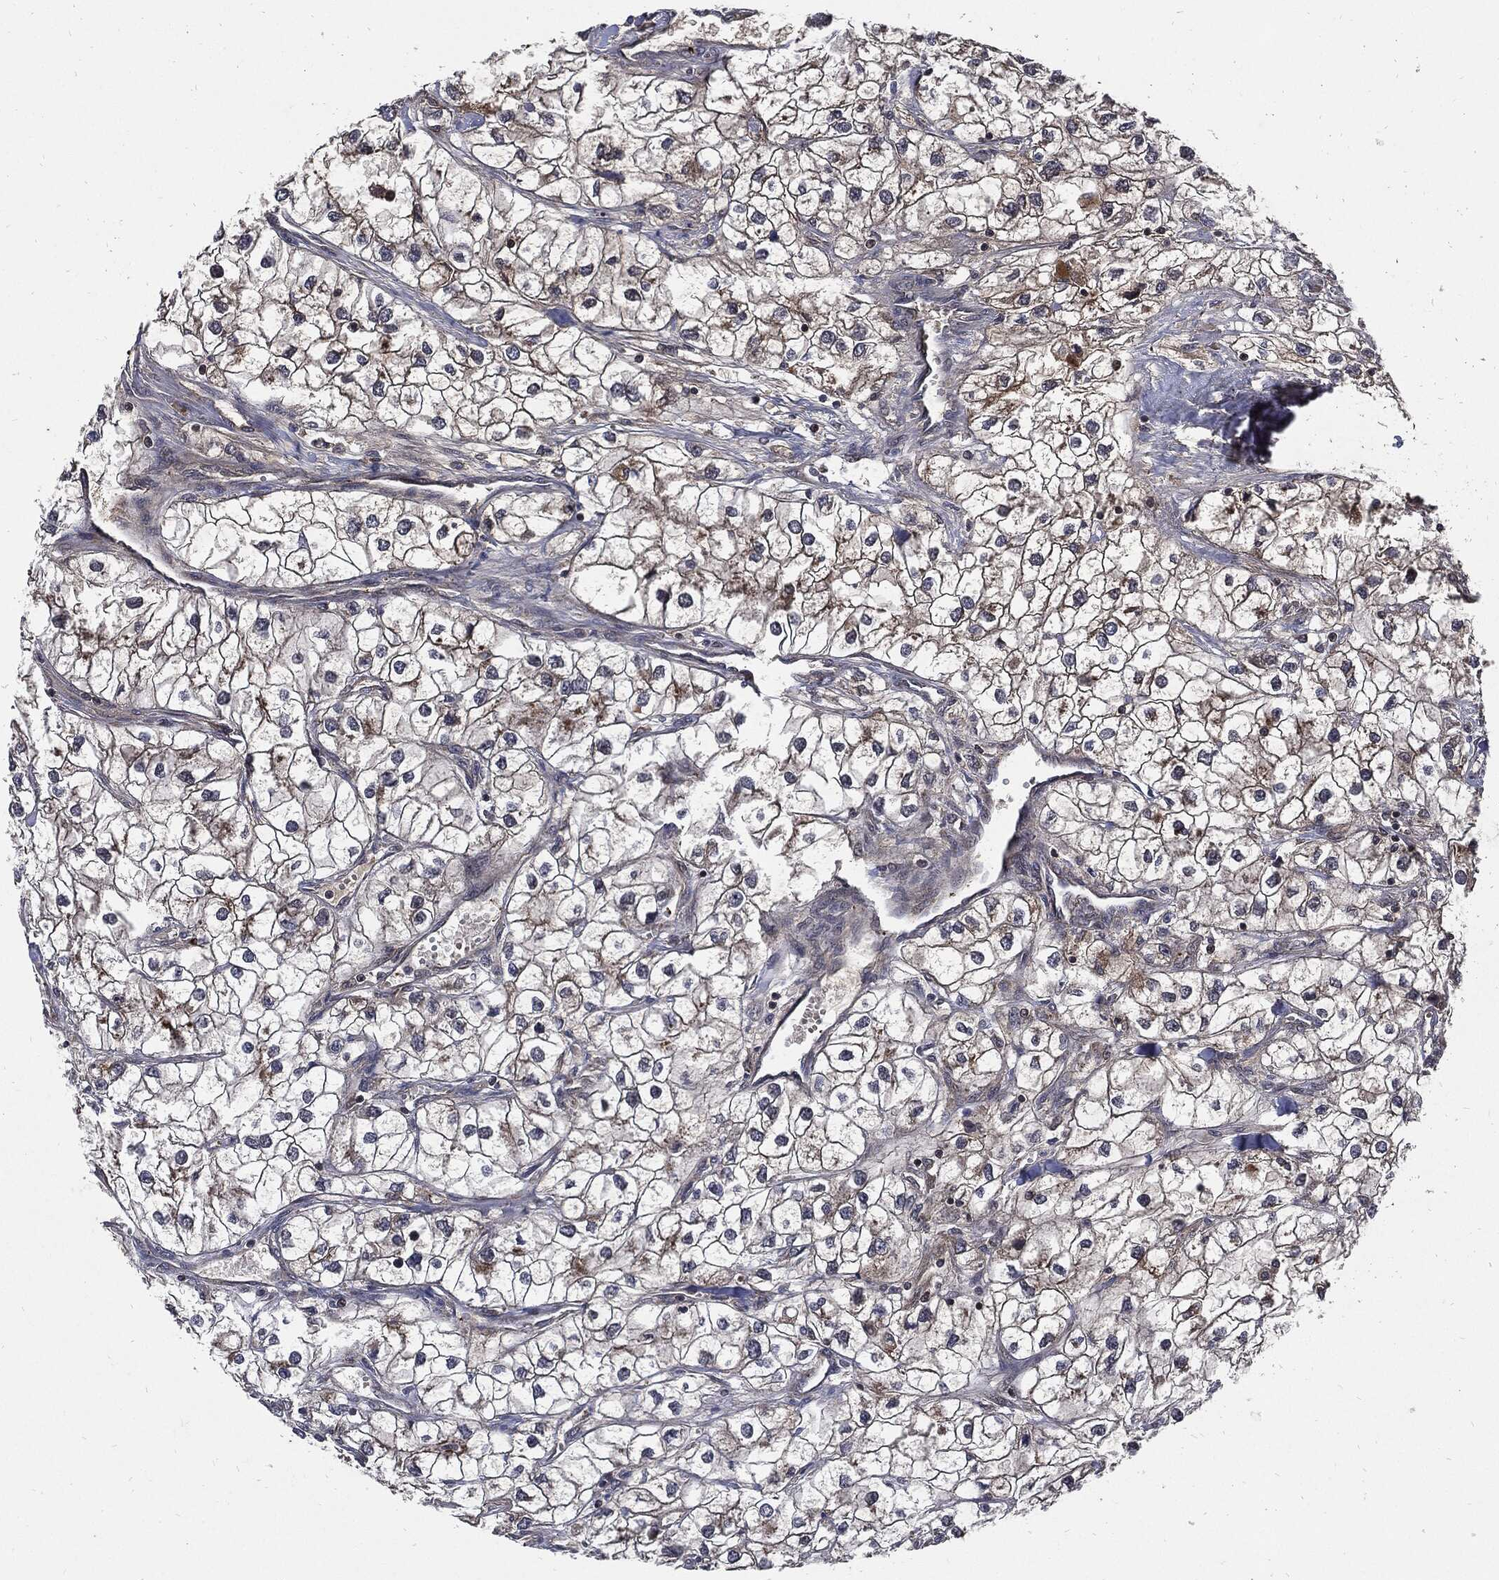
{"staining": {"intensity": "moderate", "quantity": "25%-75%", "location": "cytoplasmic/membranous"}, "tissue": "renal cancer", "cell_type": "Tumor cells", "image_type": "cancer", "snomed": [{"axis": "morphology", "description": "Adenocarcinoma, NOS"}, {"axis": "topography", "description": "Kidney"}], "caption": "Renal cancer was stained to show a protein in brown. There is medium levels of moderate cytoplasmic/membranous expression in approximately 25%-75% of tumor cells.", "gene": "CLU", "patient": {"sex": "male", "age": 59}}